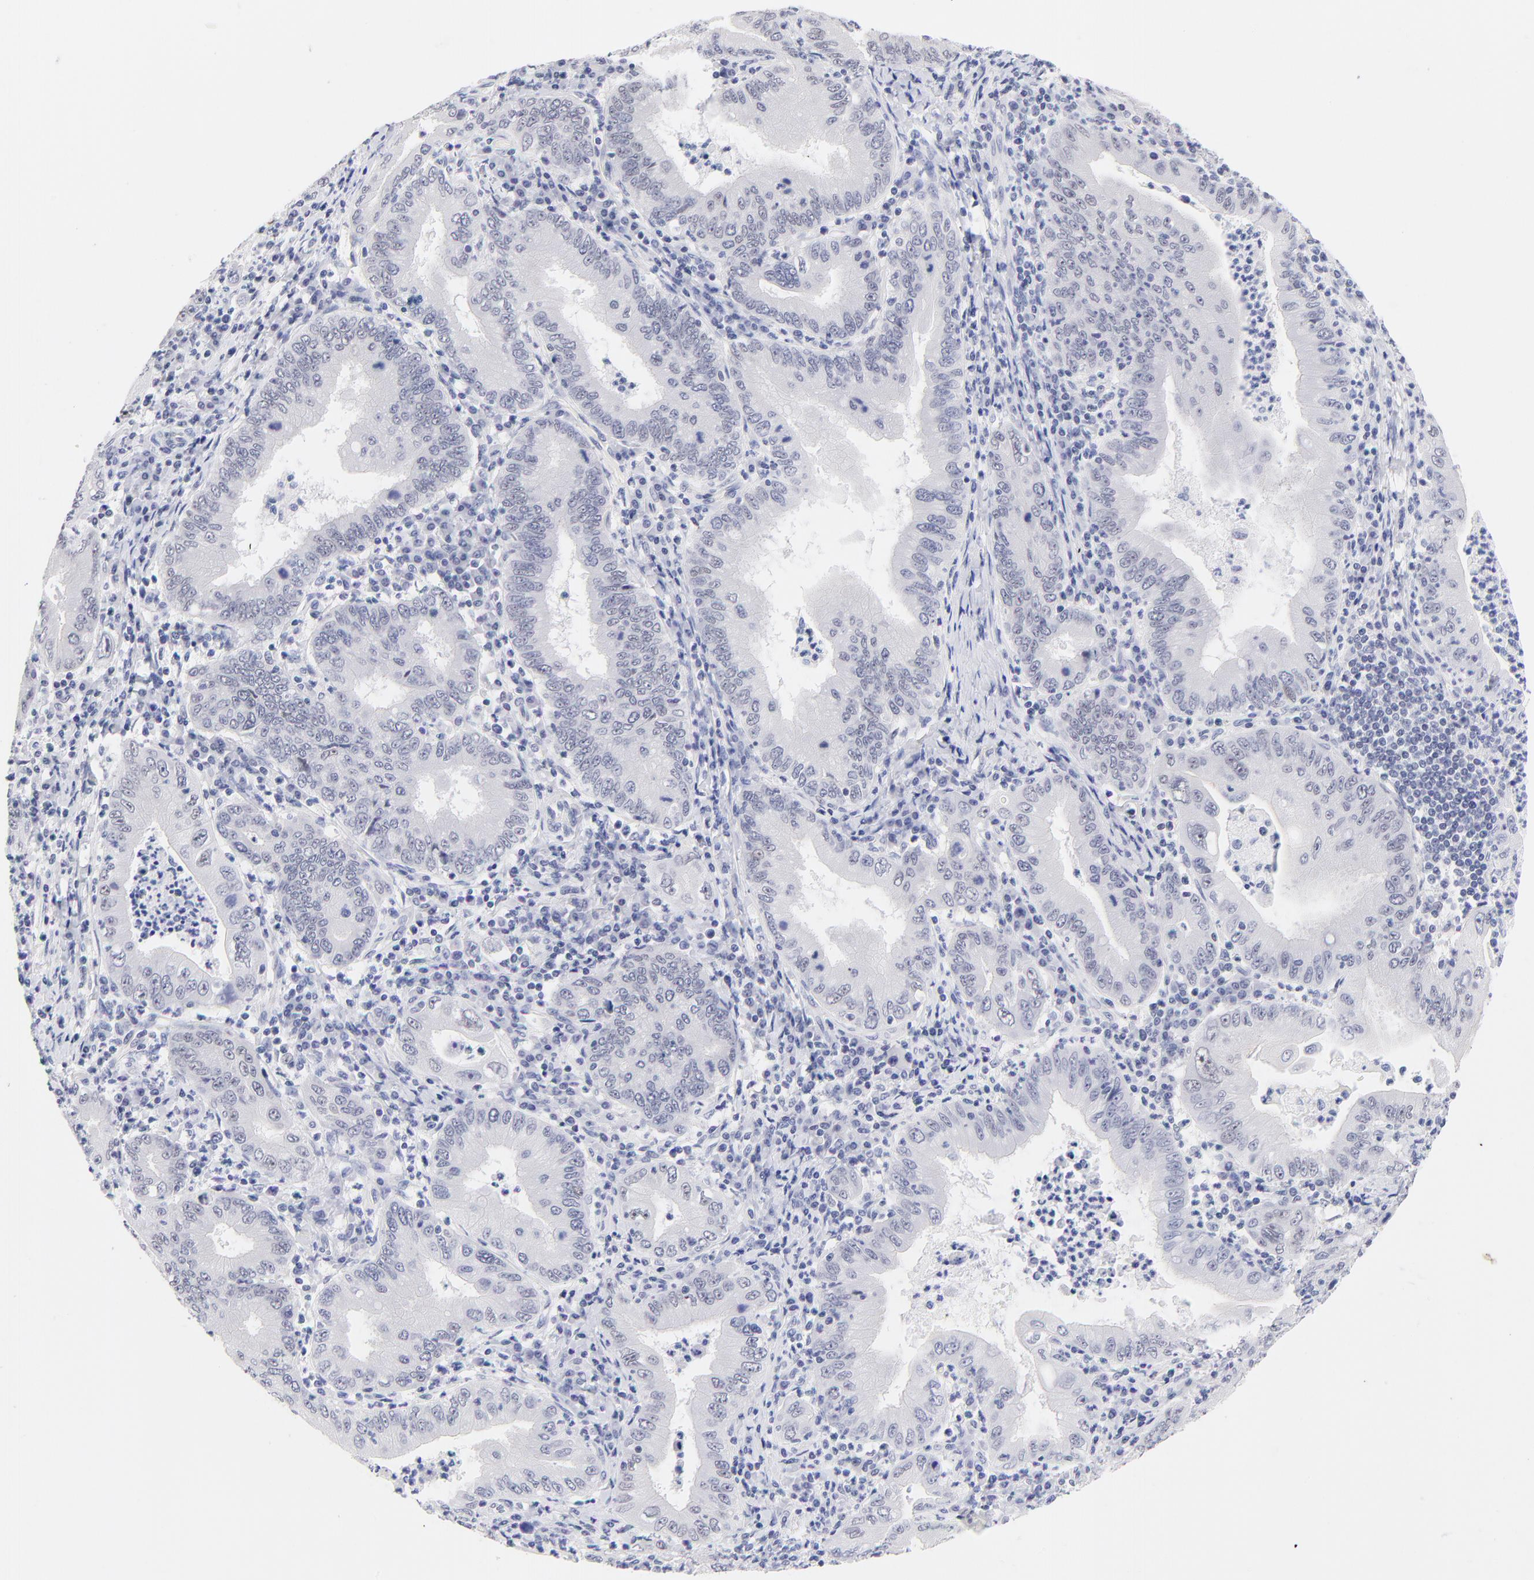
{"staining": {"intensity": "negative", "quantity": "none", "location": "none"}, "tissue": "stomach cancer", "cell_type": "Tumor cells", "image_type": "cancer", "snomed": [{"axis": "morphology", "description": "Normal tissue, NOS"}, {"axis": "morphology", "description": "Adenocarcinoma, NOS"}, {"axis": "topography", "description": "Esophagus"}, {"axis": "topography", "description": "Stomach, upper"}, {"axis": "topography", "description": "Peripheral nerve tissue"}], "caption": "Immunohistochemical staining of human stomach cancer reveals no significant staining in tumor cells.", "gene": "ZNF74", "patient": {"sex": "male", "age": 62}}